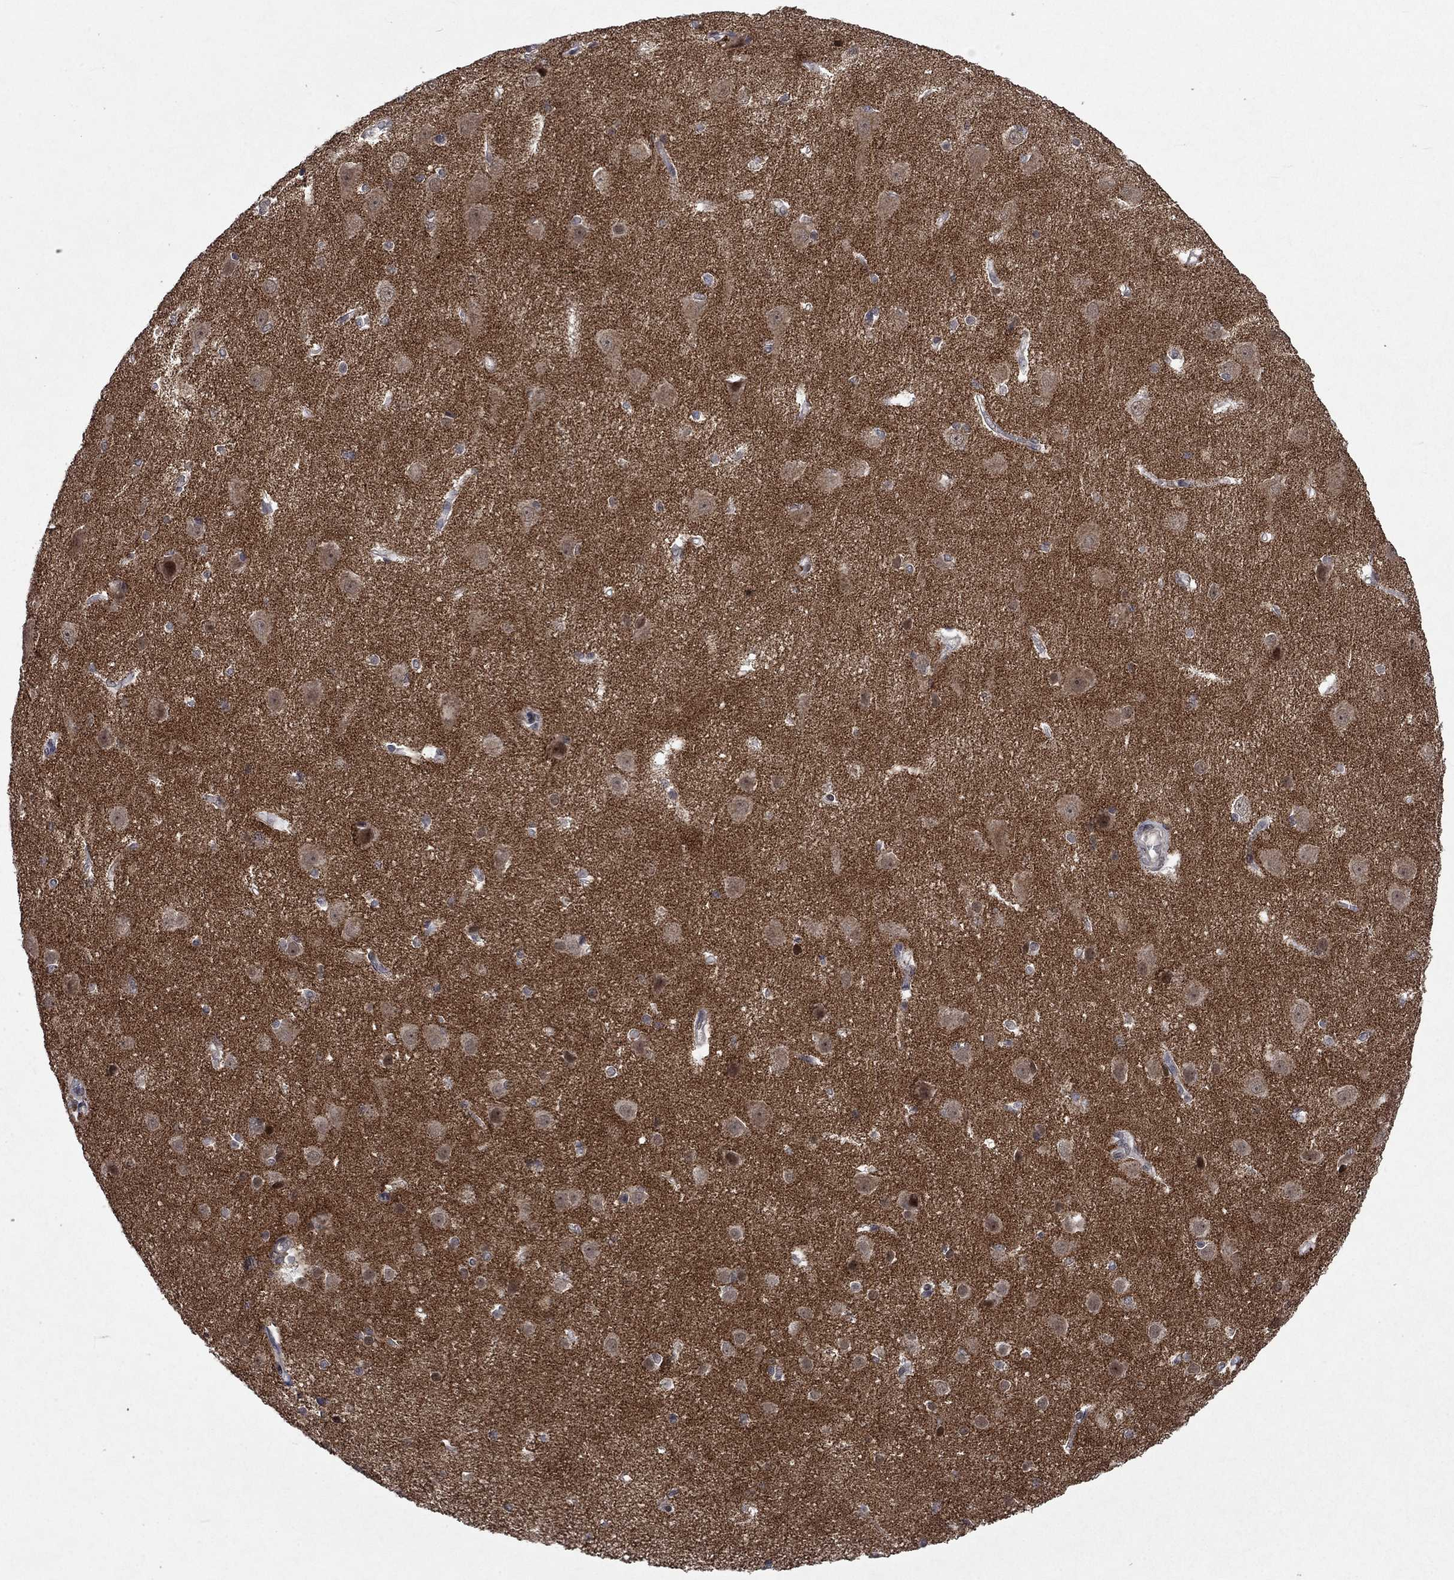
{"staining": {"intensity": "negative", "quantity": "none", "location": "none"}, "tissue": "cerebral cortex", "cell_type": "Endothelial cells", "image_type": "normal", "snomed": [{"axis": "morphology", "description": "Normal tissue, NOS"}, {"axis": "topography", "description": "Cerebral cortex"}], "caption": "A high-resolution image shows immunohistochemistry staining of unremarkable cerebral cortex, which displays no significant staining in endothelial cells. (DAB immunohistochemistry visualized using brightfield microscopy, high magnification).", "gene": "PPP1R9A", "patient": {"sex": "male", "age": 37}}